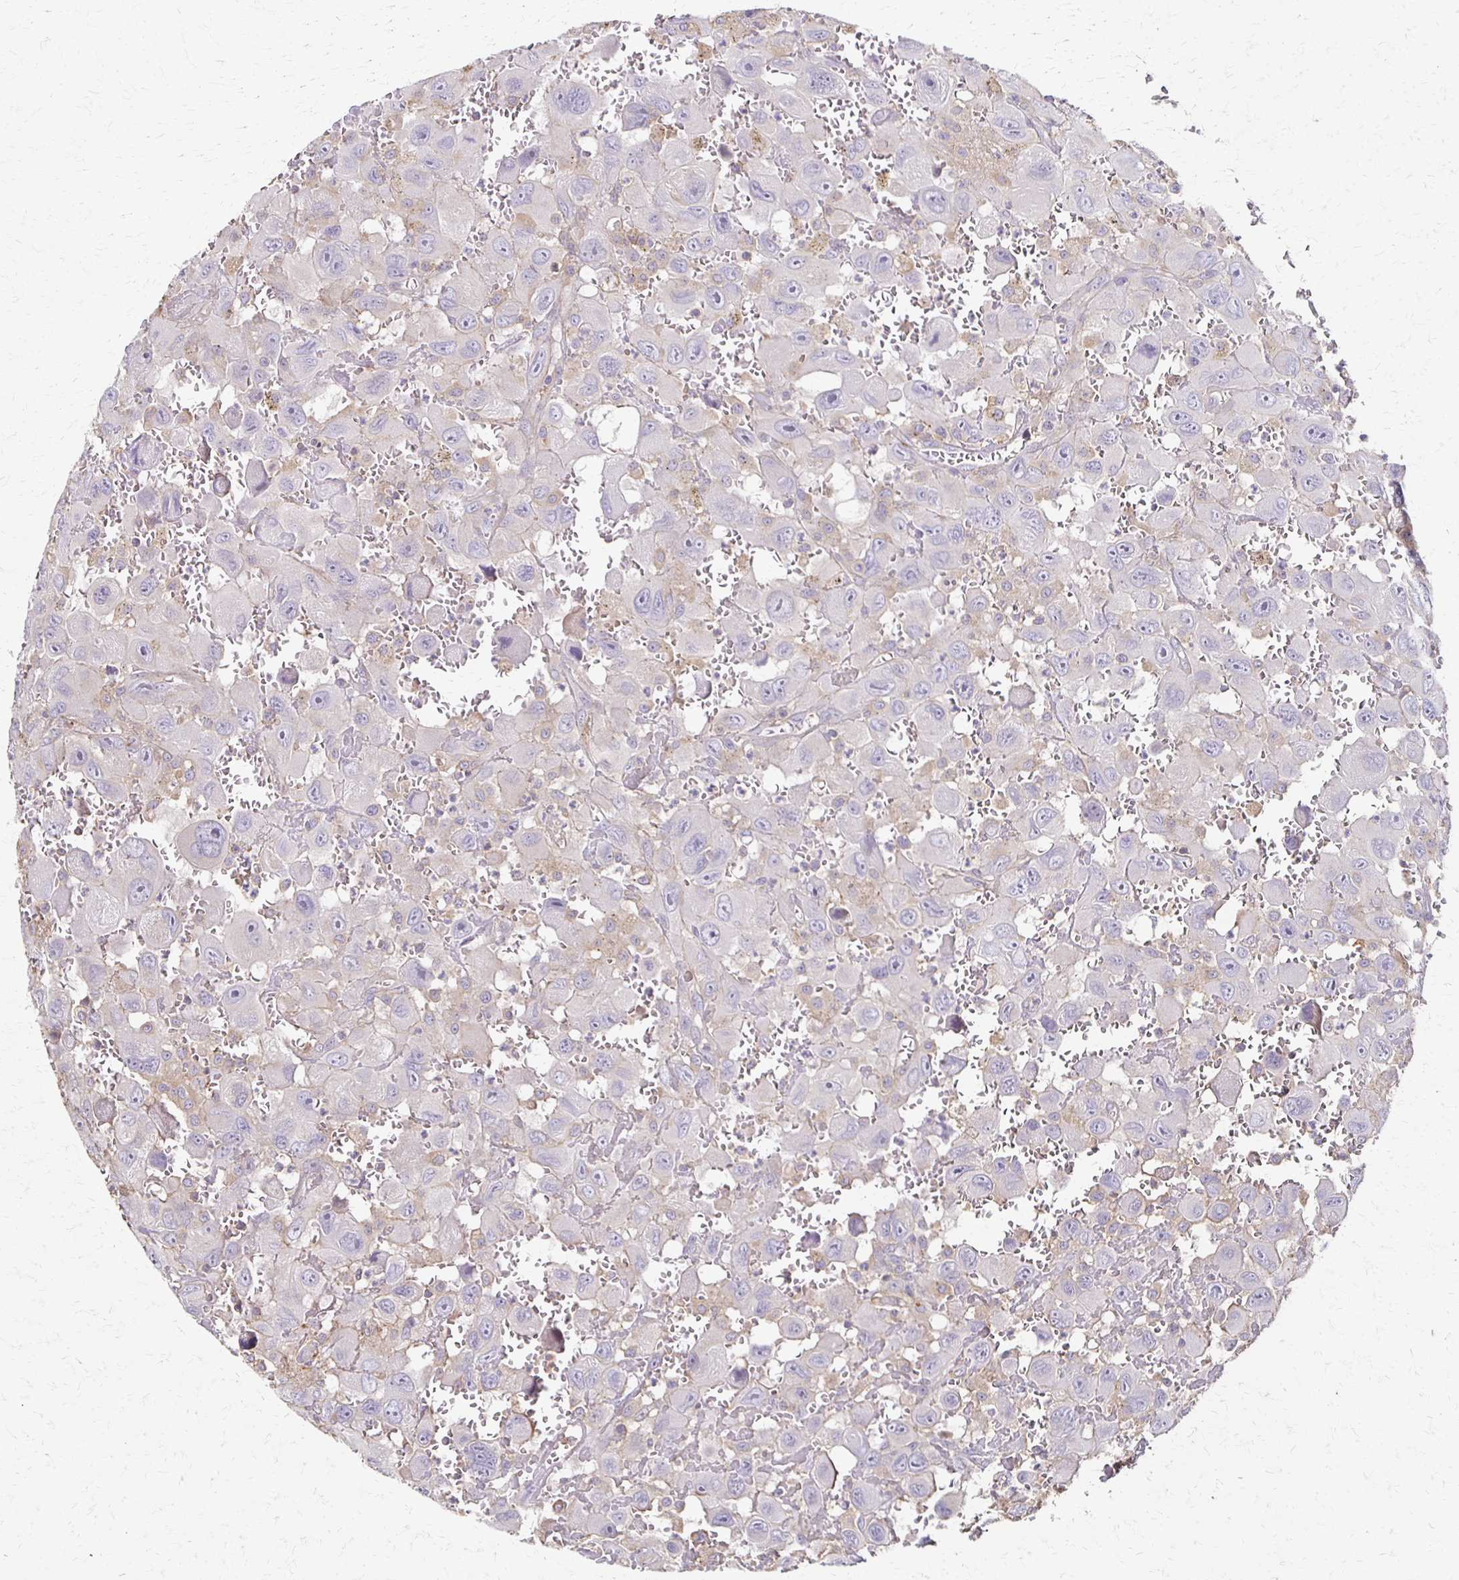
{"staining": {"intensity": "negative", "quantity": "none", "location": "none"}, "tissue": "head and neck cancer", "cell_type": "Tumor cells", "image_type": "cancer", "snomed": [{"axis": "morphology", "description": "Squamous cell carcinoma, NOS"}, {"axis": "morphology", "description": "Squamous cell carcinoma, metastatic, NOS"}, {"axis": "topography", "description": "Oral tissue"}, {"axis": "topography", "description": "Head-Neck"}], "caption": "Immunohistochemistry (IHC) of squamous cell carcinoma (head and neck) demonstrates no staining in tumor cells.", "gene": "C1QTNF7", "patient": {"sex": "female", "age": 85}}